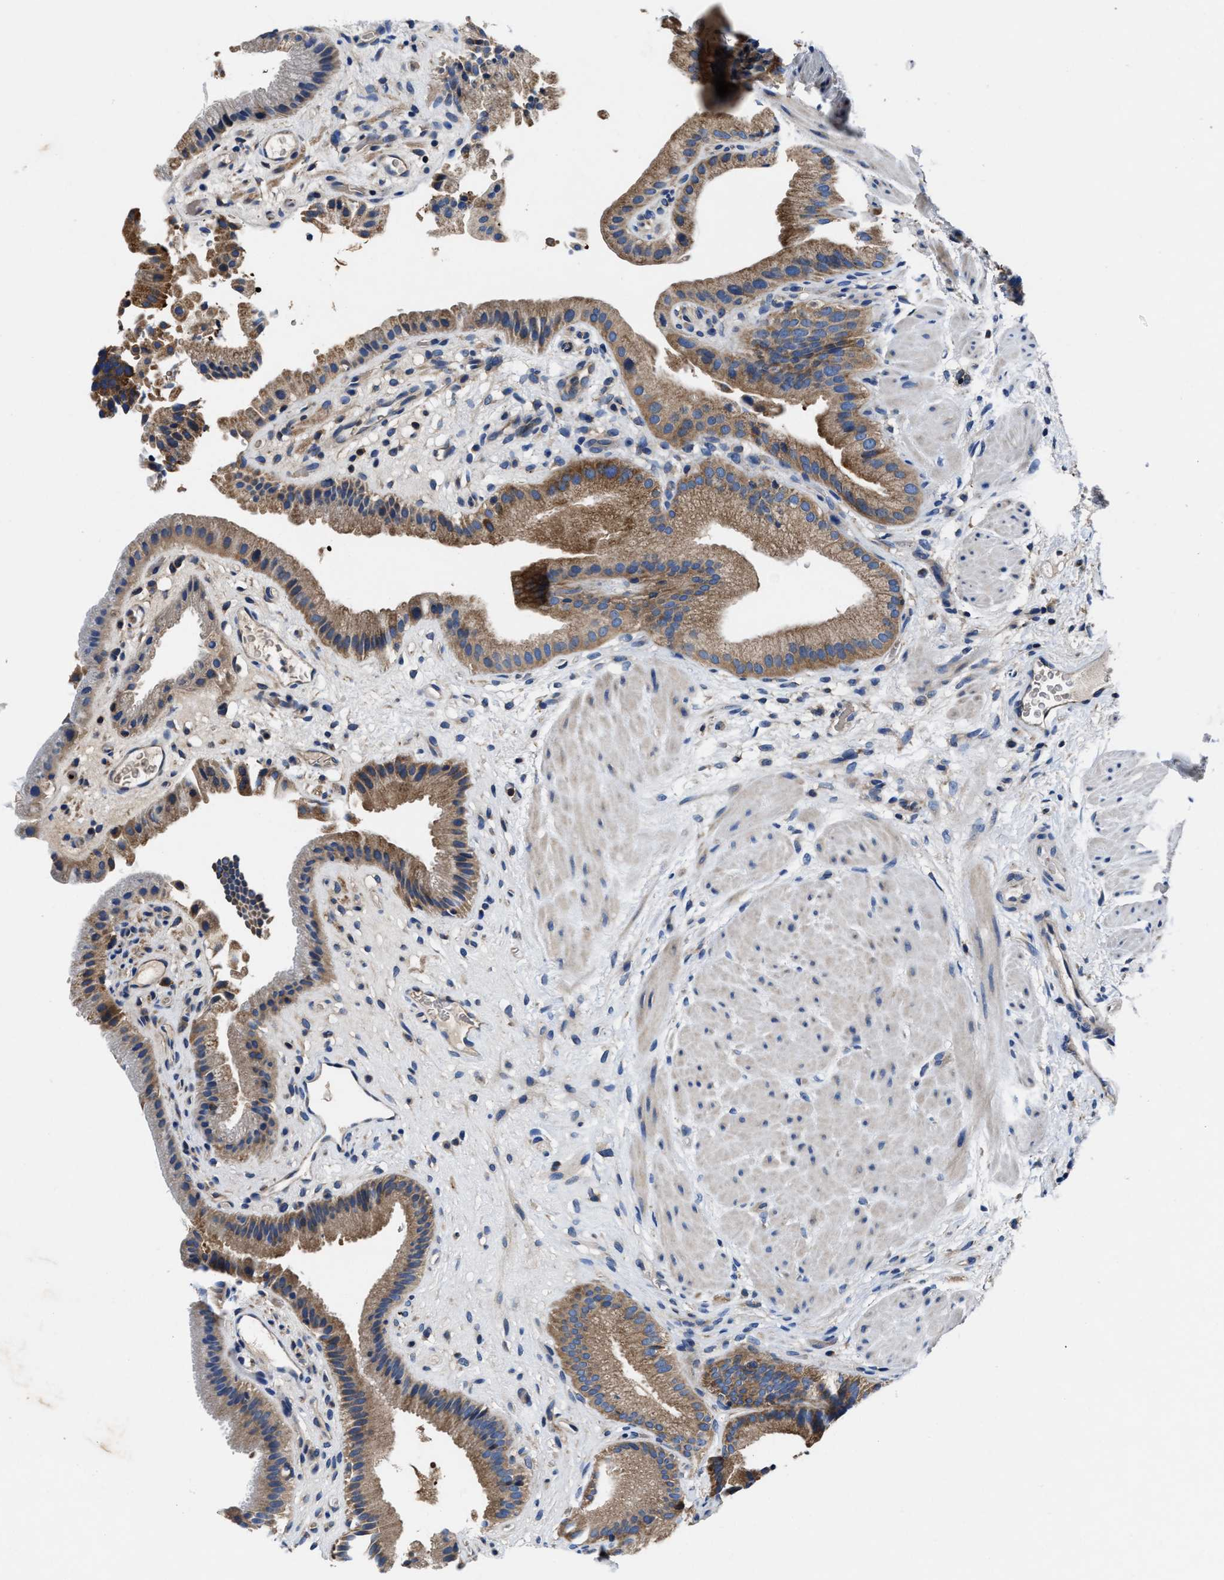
{"staining": {"intensity": "moderate", "quantity": ">75%", "location": "cytoplasmic/membranous"}, "tissue": "gallbladder", "cell_type": "Glandular cells", "image_type": "normal", "snomed": [{"axis": "morphology", "description": "Normal tissue, NOS"}, {"axis": "topography", "description": "Gallbladder"}], "caption": "Benign gallbladder demonstrates moderate cytoplasmic/membranous expression in about >75% of glandular cells, visualized by immunohistochemistry.", "gene": "PHLPP1", "patient": {"sex": "male", "age": 49}}